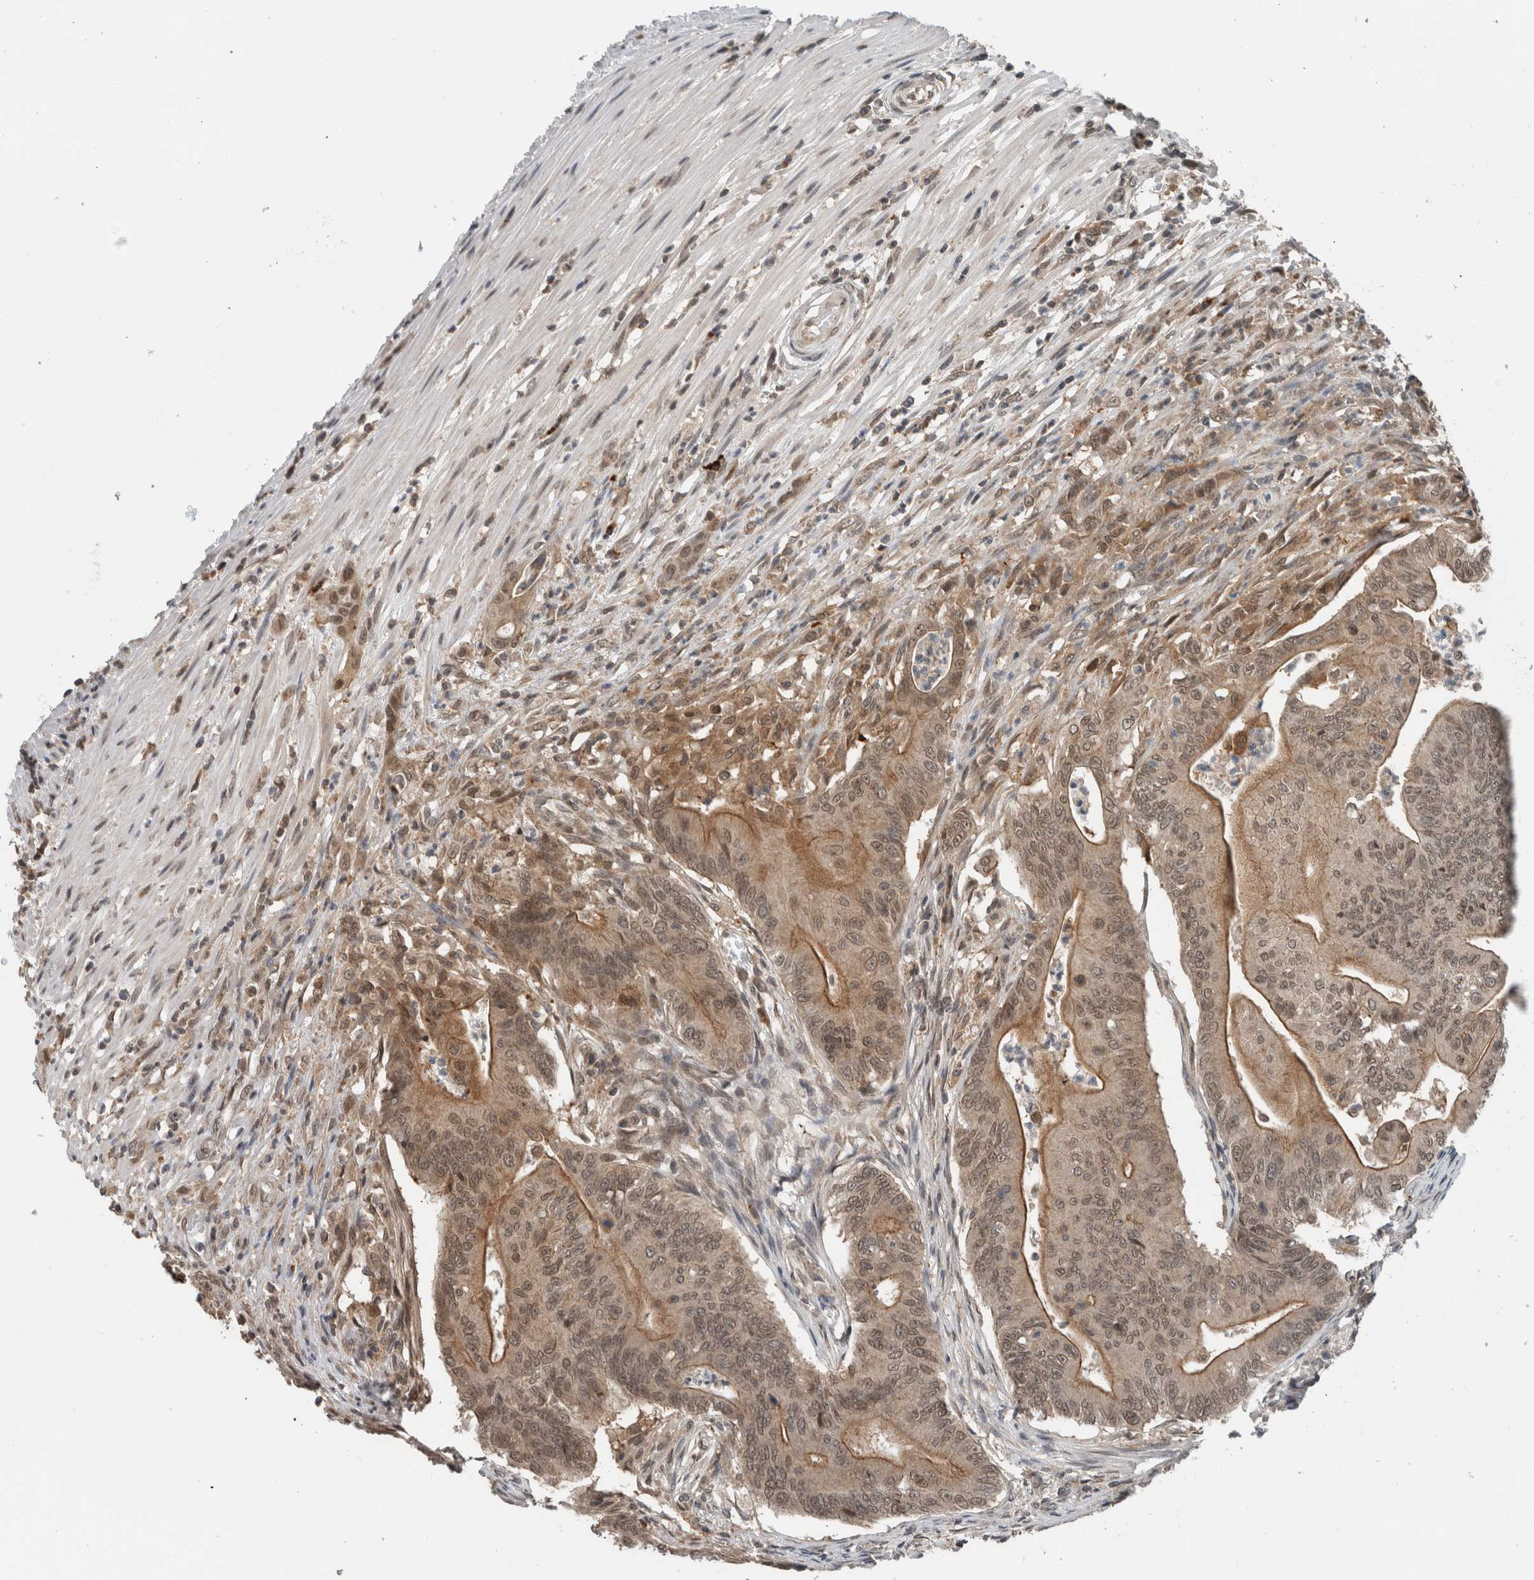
{"staining": {"intensity": "moderate", "quantity": "25%-75%", "location": "cytoplasmic/membranous,nuclear"}, "tissue": "colorectal cancer", "cell_type": "Tumor cells", "image_type": "cancer", "snomed": [{"axis": "morphology", "description": "Adenoma, NOS"}, {"axis": "morphology", "description": "Adenocarcinoma, NOS"}, {"axis": "topography", "description": "Colon"}], "caption": "The photomicrograph shows immunohistochemical staining of colorectal cancer. There is moderate cytoplasmic/membranous and nuclear staining is appreciated in about 25%-75% of tumor cells. (DAB IHC with brightfield microscopy, high magnification).", "gene": "SPAG7", "patient": {"sex": "male", "age": 79}}